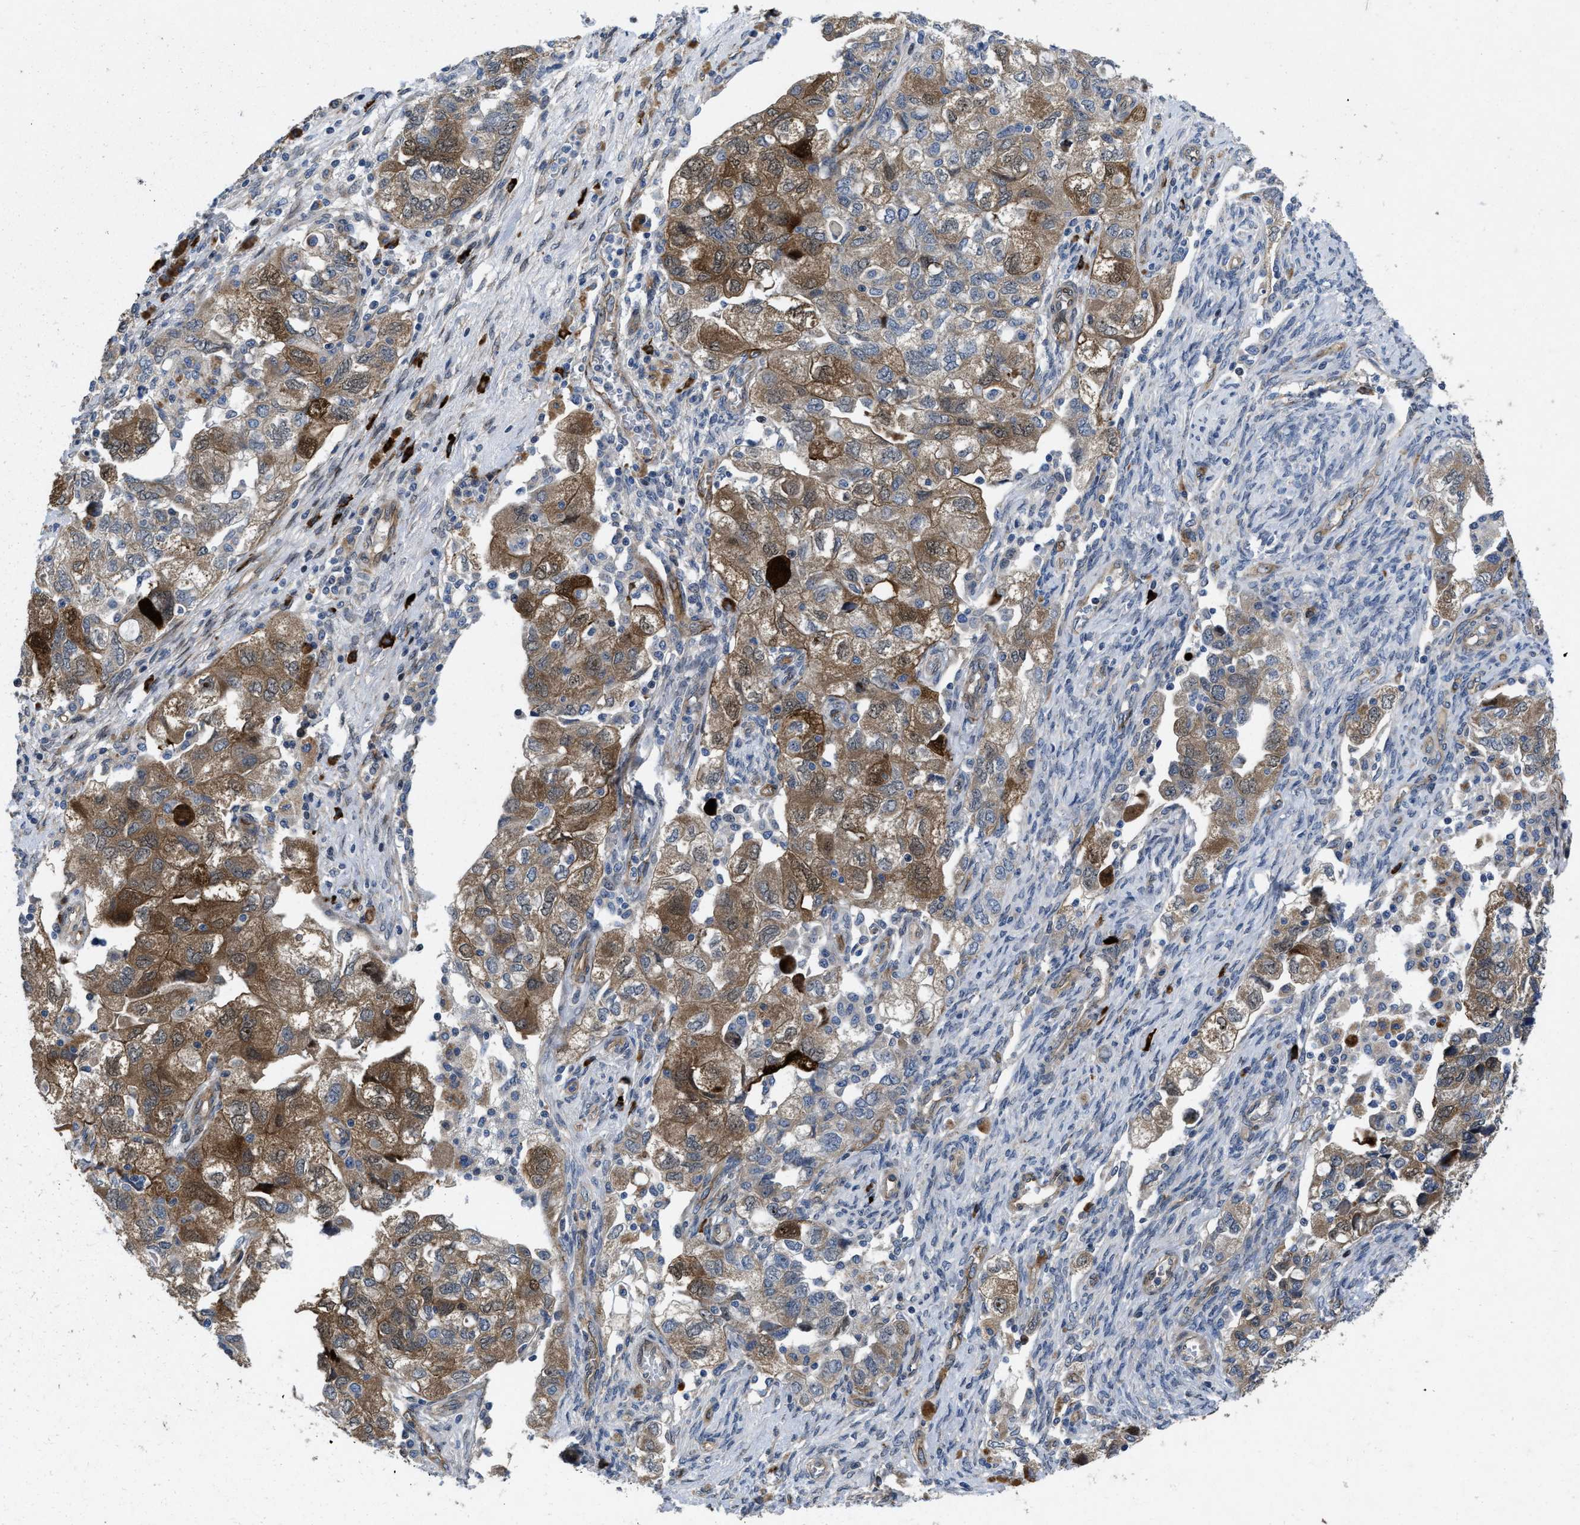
{"staining": {"intensity": "moderate", "quantity": ">75%", "location": "cytoplasmic/membranous,nuclear"}, "tissue": "ovarian cancer", "cell_type": "Tumor cells", "image_type": "cancer", "snomed": [{"axis": "morphology", "description": "Carcinoma, NOS"}, {"axis": "morphology", "description": "Cystadenocarcinoma, serous, NOS"}, {"axis": "topography", "description": "Ovary"}], "caption": "Moderate cytoplasmic/membranous and nuclear positivity for a protein is seen in about >75% of tumor cells of ovarian cancer using IHC.", "gene": "HSPA12B", "patient": {"sex": "female", "age": 69}}